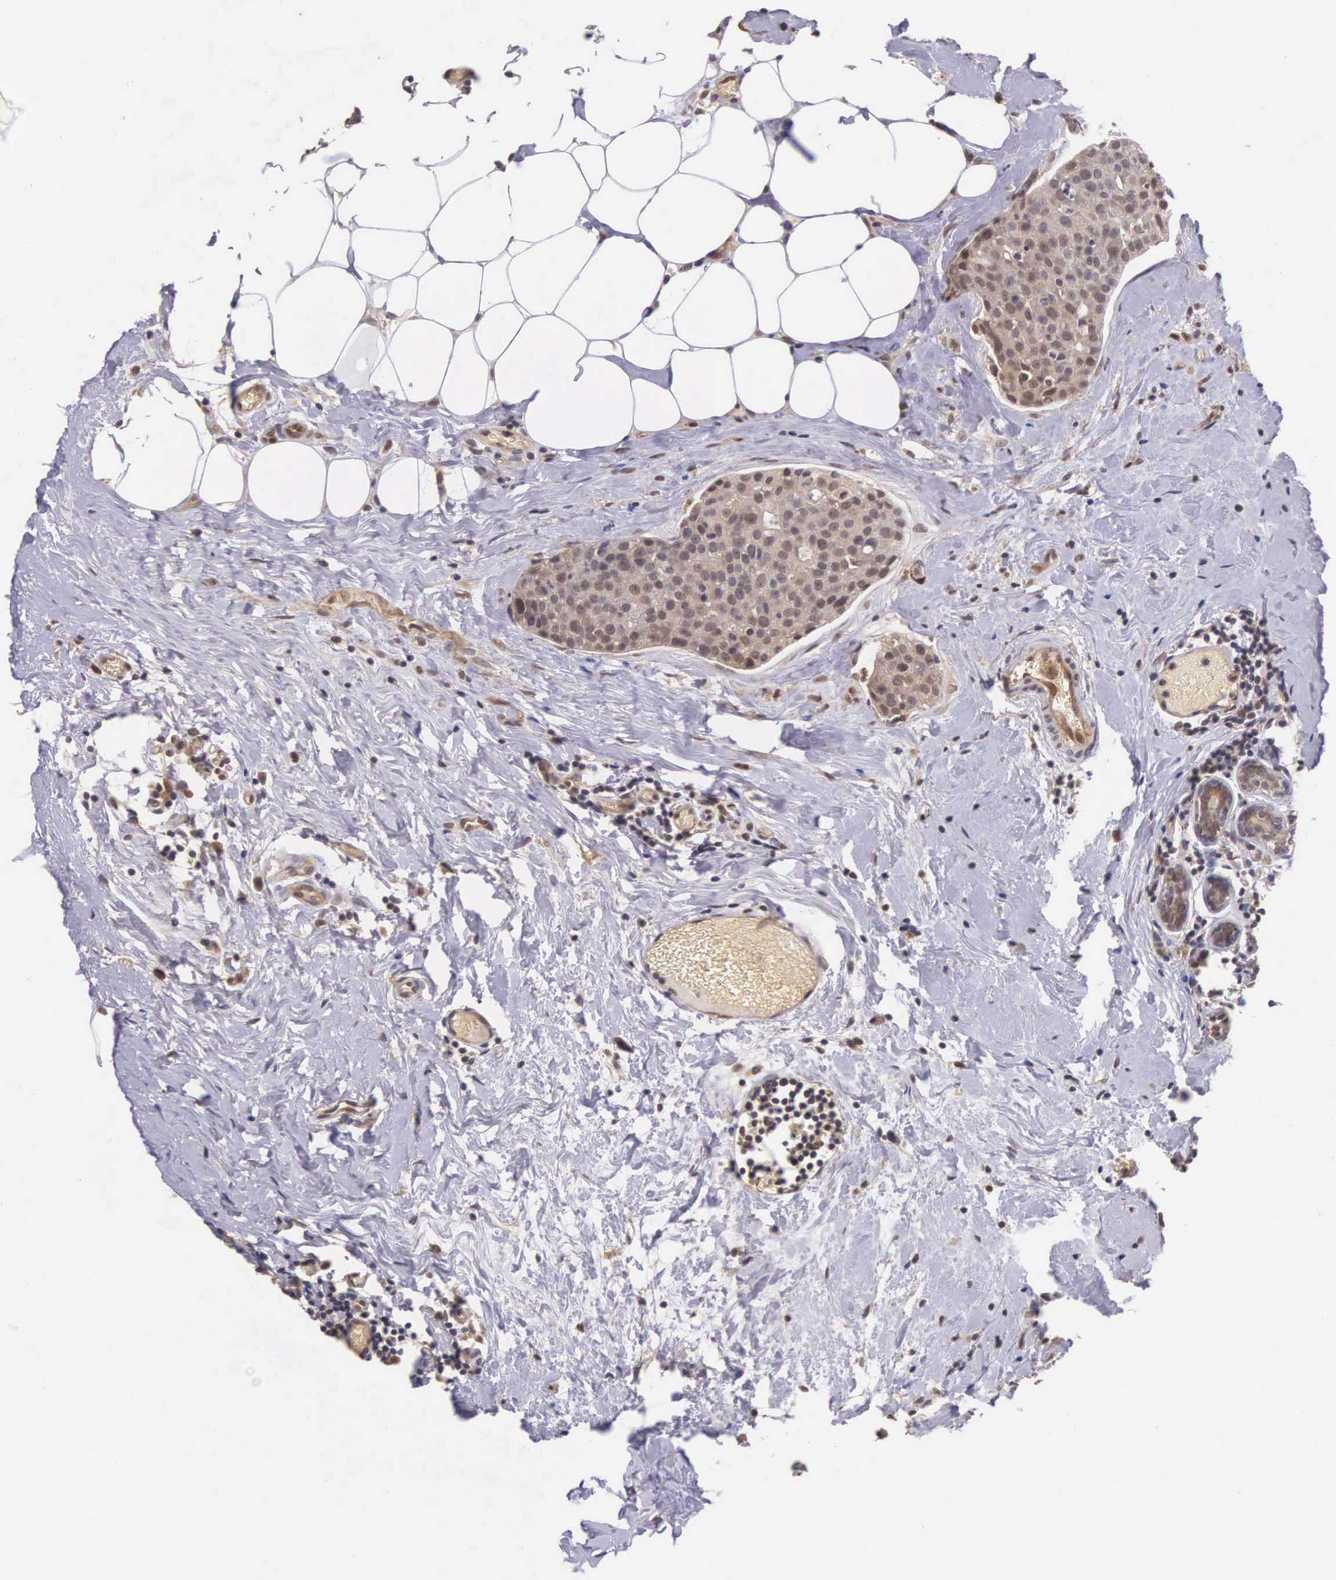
{"staining": {"intensity": "moderate", "quantity": ">75%", "location": "cytoplasmic/membranous"}, "tissue": "breast cancer", "cell_type": "Tumor cells", "image_type": "cancer", "snomed": [{"axis": "morphology", "description": "Duct carcinoma"}, {"axis": "topography", "description": "Breast"}], "caption": "Immunohistochemical staining of breast cancer exhibits medium levels of moderate cytoplasmic/membranous expression in about >75% of tumor cells.", "gene": "VASH1", "patient": {"sex": "female", "age": 45}}